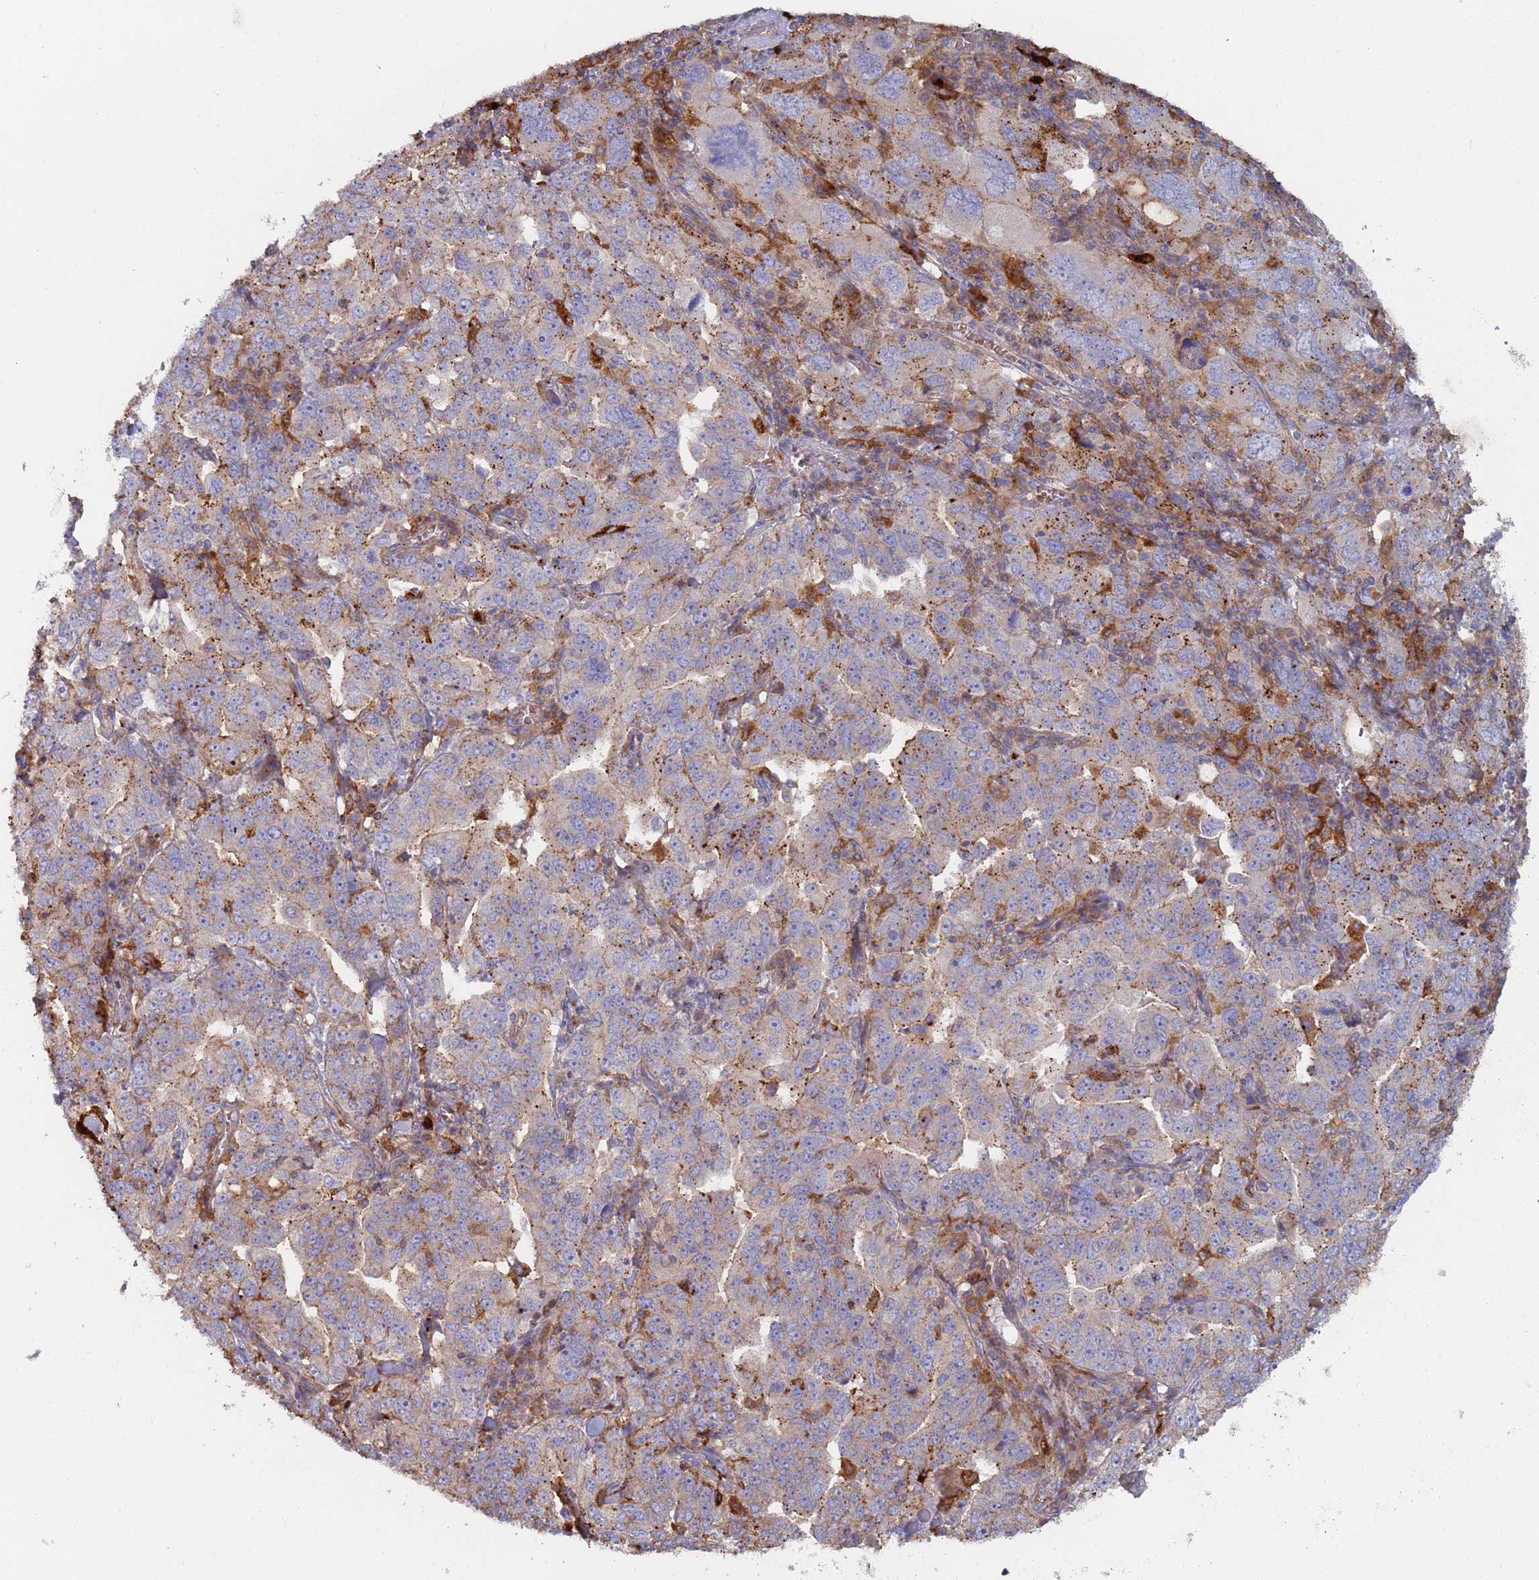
{"staining": {"intensity": "weak", "quantity": "25%-75%", "location": "cytoplasmic/membranous"}, "tissue": "ovarian cancer", "cell_type": "Tumor cells", "image_type": "cancer", "snomed": [{"axis": "morphology", "description": "Carcinoma, endometroid"}, {"axis": "topography", "description": "Ovary"}], "caption": "Brown immunohistochemical staining in endometroid carcinoma (ovarian) exhibits weak cytoplasmic/membranous positivity in approximately 25%-75% of tumor cells. The staining was performed using DAB (3,3'-diaminobenzidine), with brown indicating positive protein expression. Nuclei are stained blue with hematoxylin.", "gene": "MALRD1", "patient": {"sex": "female", "age": 62}}